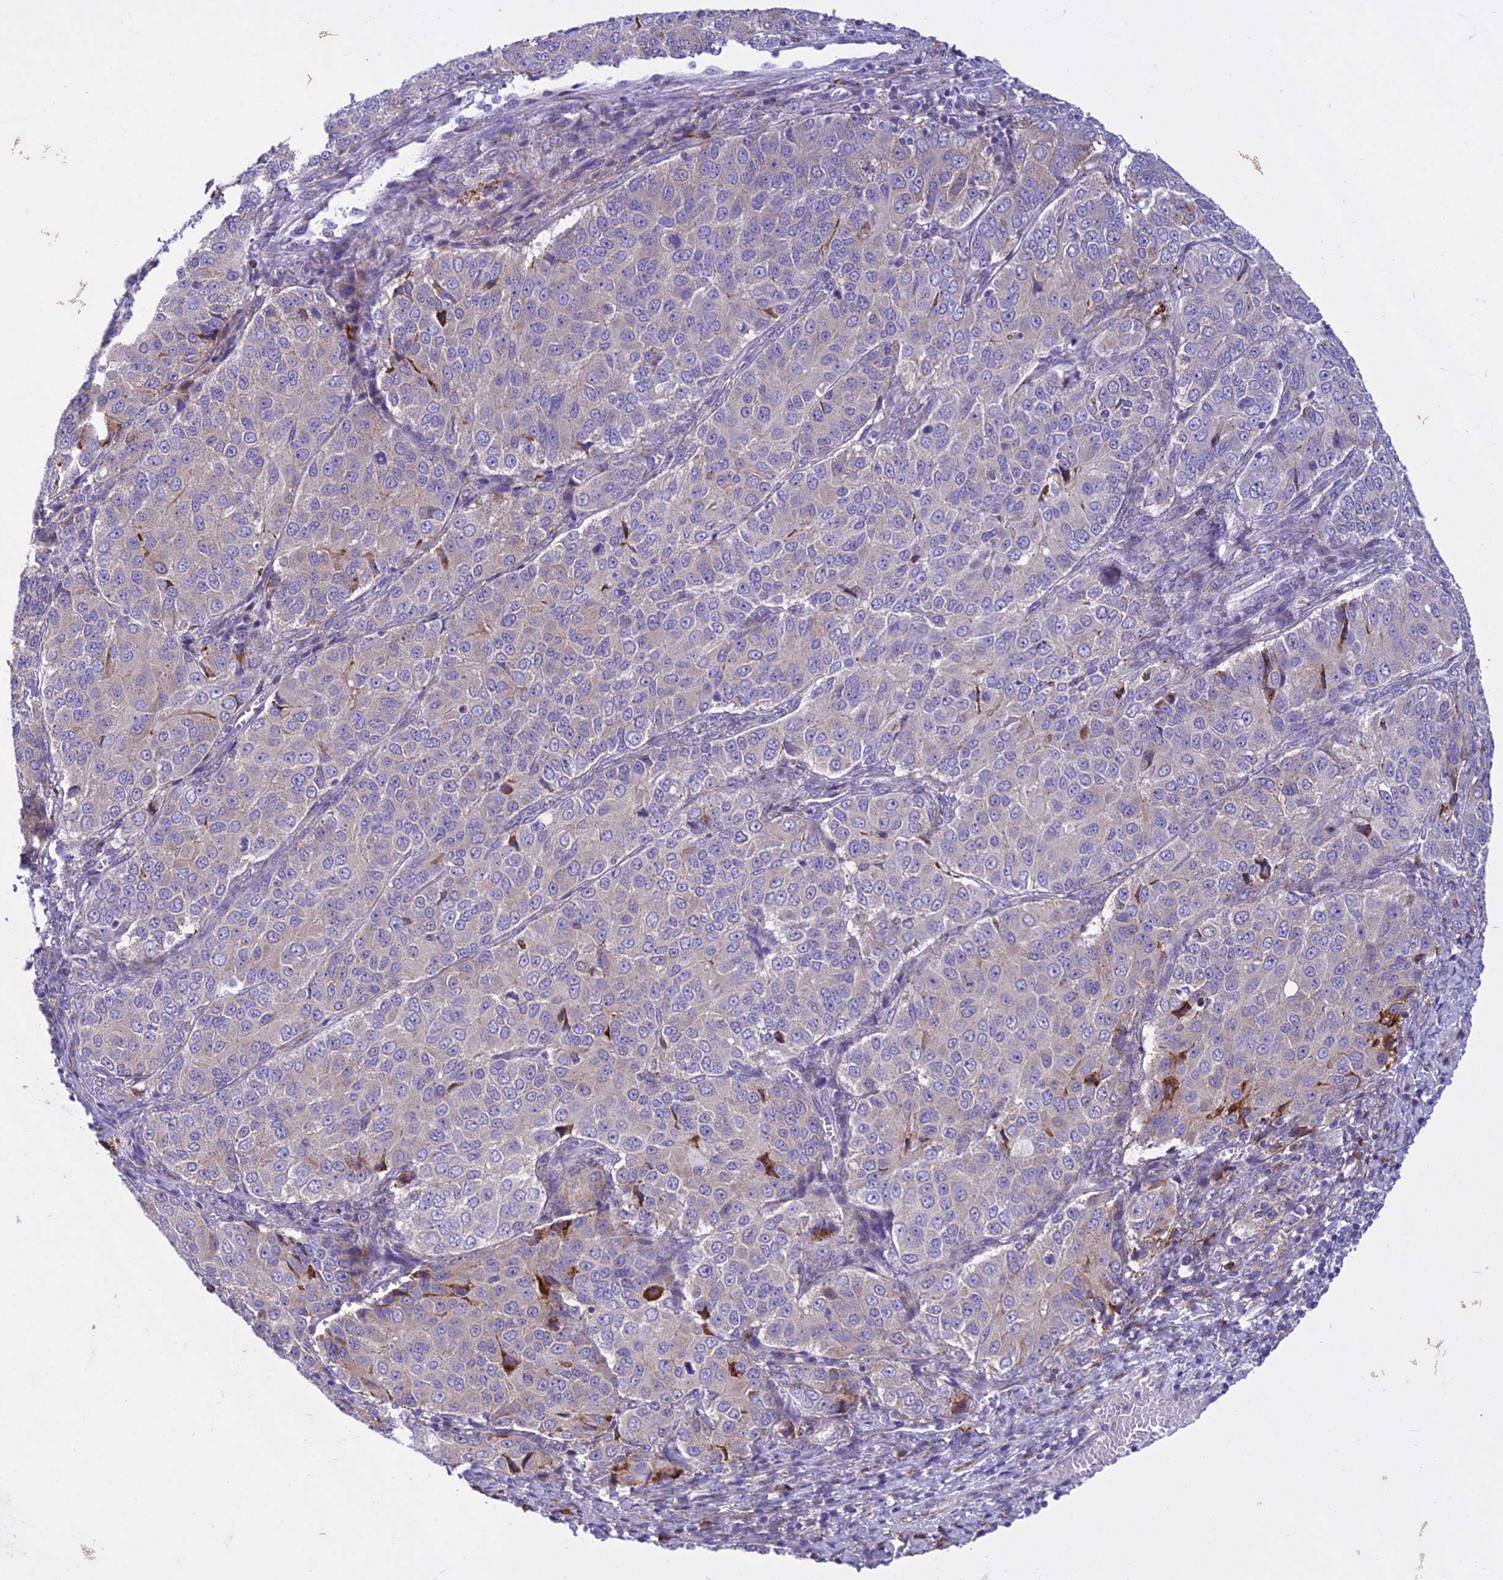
{"staining": {"intensity": "strong", "quantity": "<25%", "location": "cytoplasmic/membranous"}, "tissue": "ovarian cancer", "cell_type": "Tumor cells", "image_type": "cancer", "snomed": [{"axis": "morphology", "description": "Carcinoma, endometroid"}, {"axis": "topography", "description": "Ovary"}], "caption": "Ovarian endometroid carcinoma stained with a brown dye shows strong cytoplasmic/membranous positive staining in approximately <25% of tumor cells.", "gene": "NEURL2", "patient": {"sex": "female", "age": 51}}